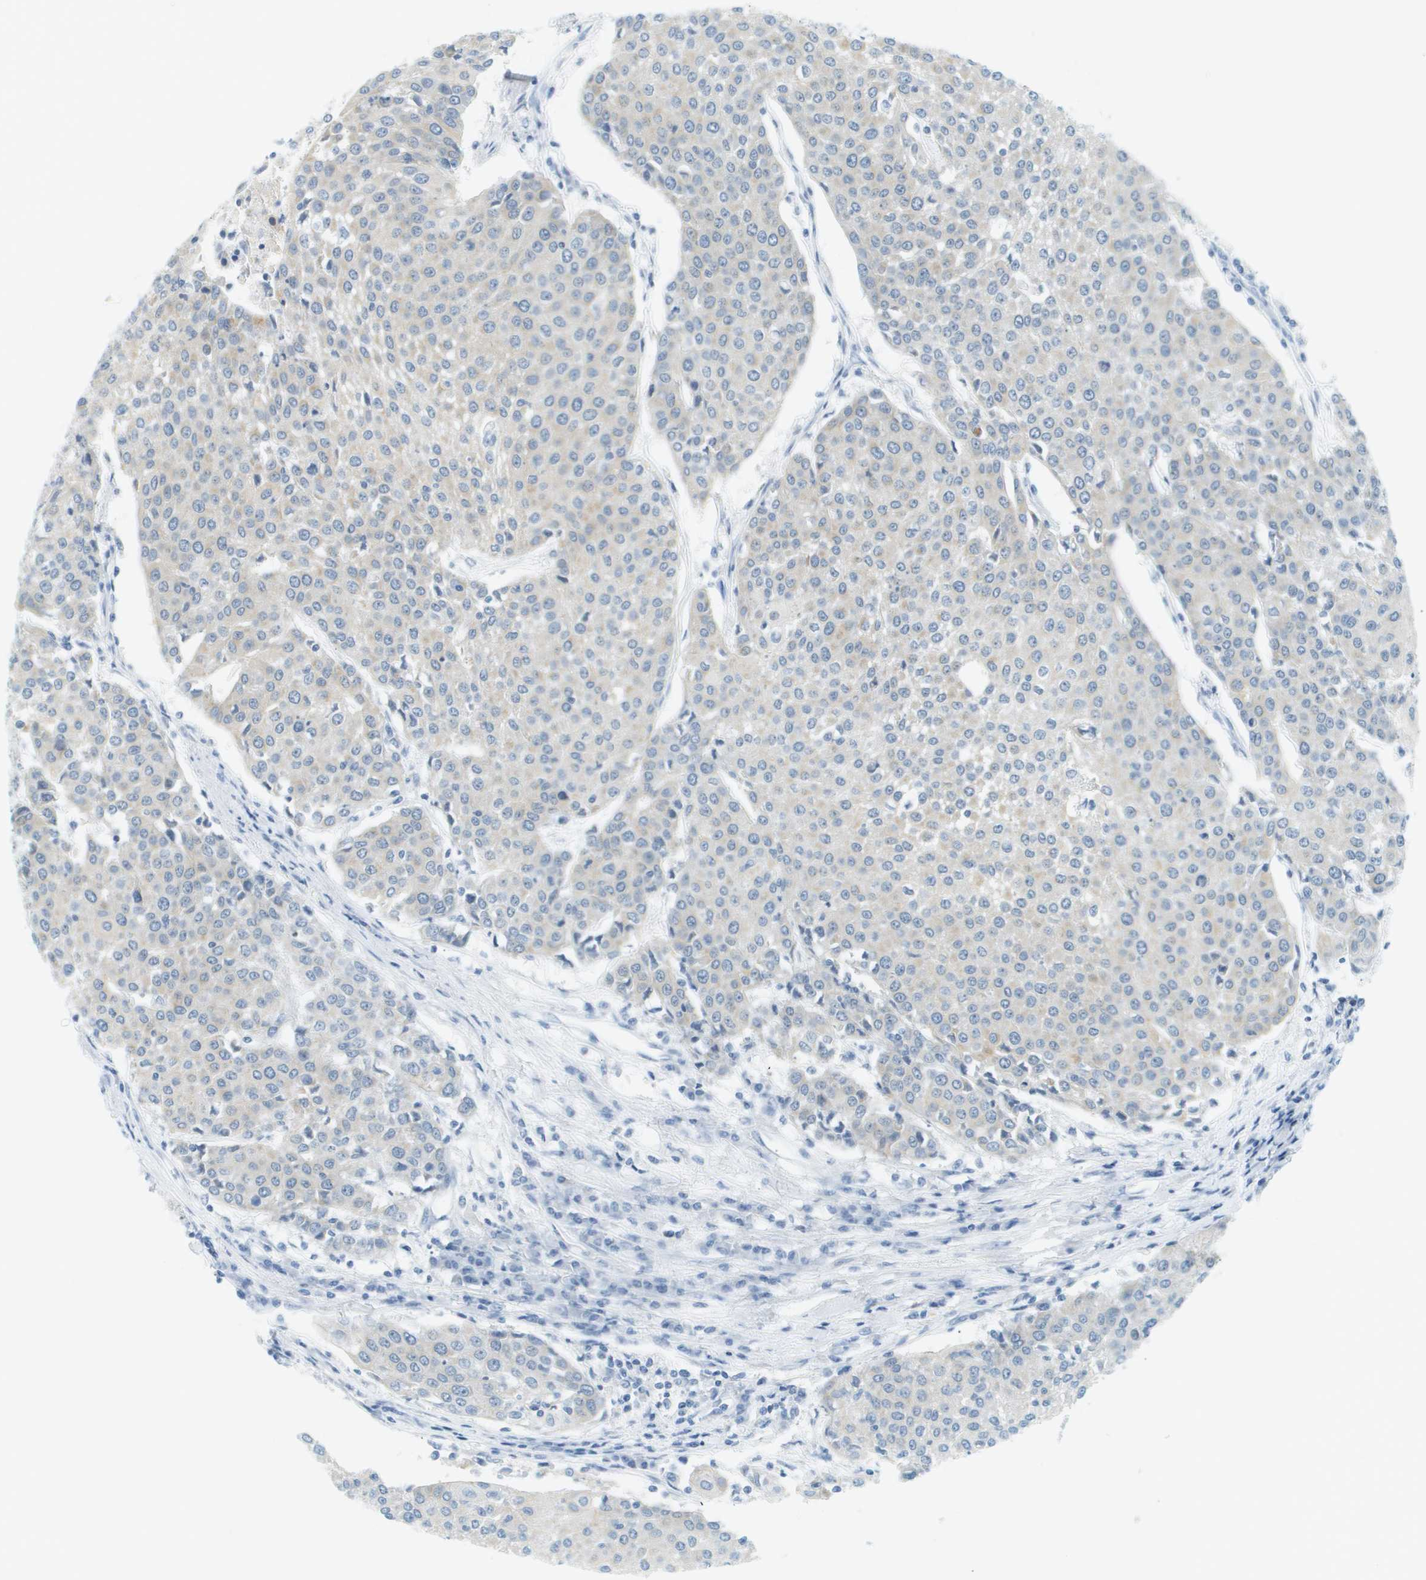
{"staining": {"intensity": "negative", "quantity": "none", "location": "none"}, "tissue": "urothelial cancer", "cell_type": "Tumor cells", "image_type": "cancer", "snomed": [{"axis": "morphology", "description": "Urothelial carcinoma, High grade"}, {"axis": "topography", "description": "Urinary bladder"}], "caption": "High magnification brightfield microscopy of high-grade urothelial carcinoma stained with DAB (3,3'-diaminobenzidine) (brown) and counterstained with hematoxylin (blue): tumor cells show no significant staining. The staining was performed using DAB (3,3'-diaminobenzidine) to visualize the protein expression in brown, while the nuclei were stained in blue with hematoxylin (Magnification: 20x).", "gene": "SMYD5", "patient": {"sex": "female", "age": 85}}